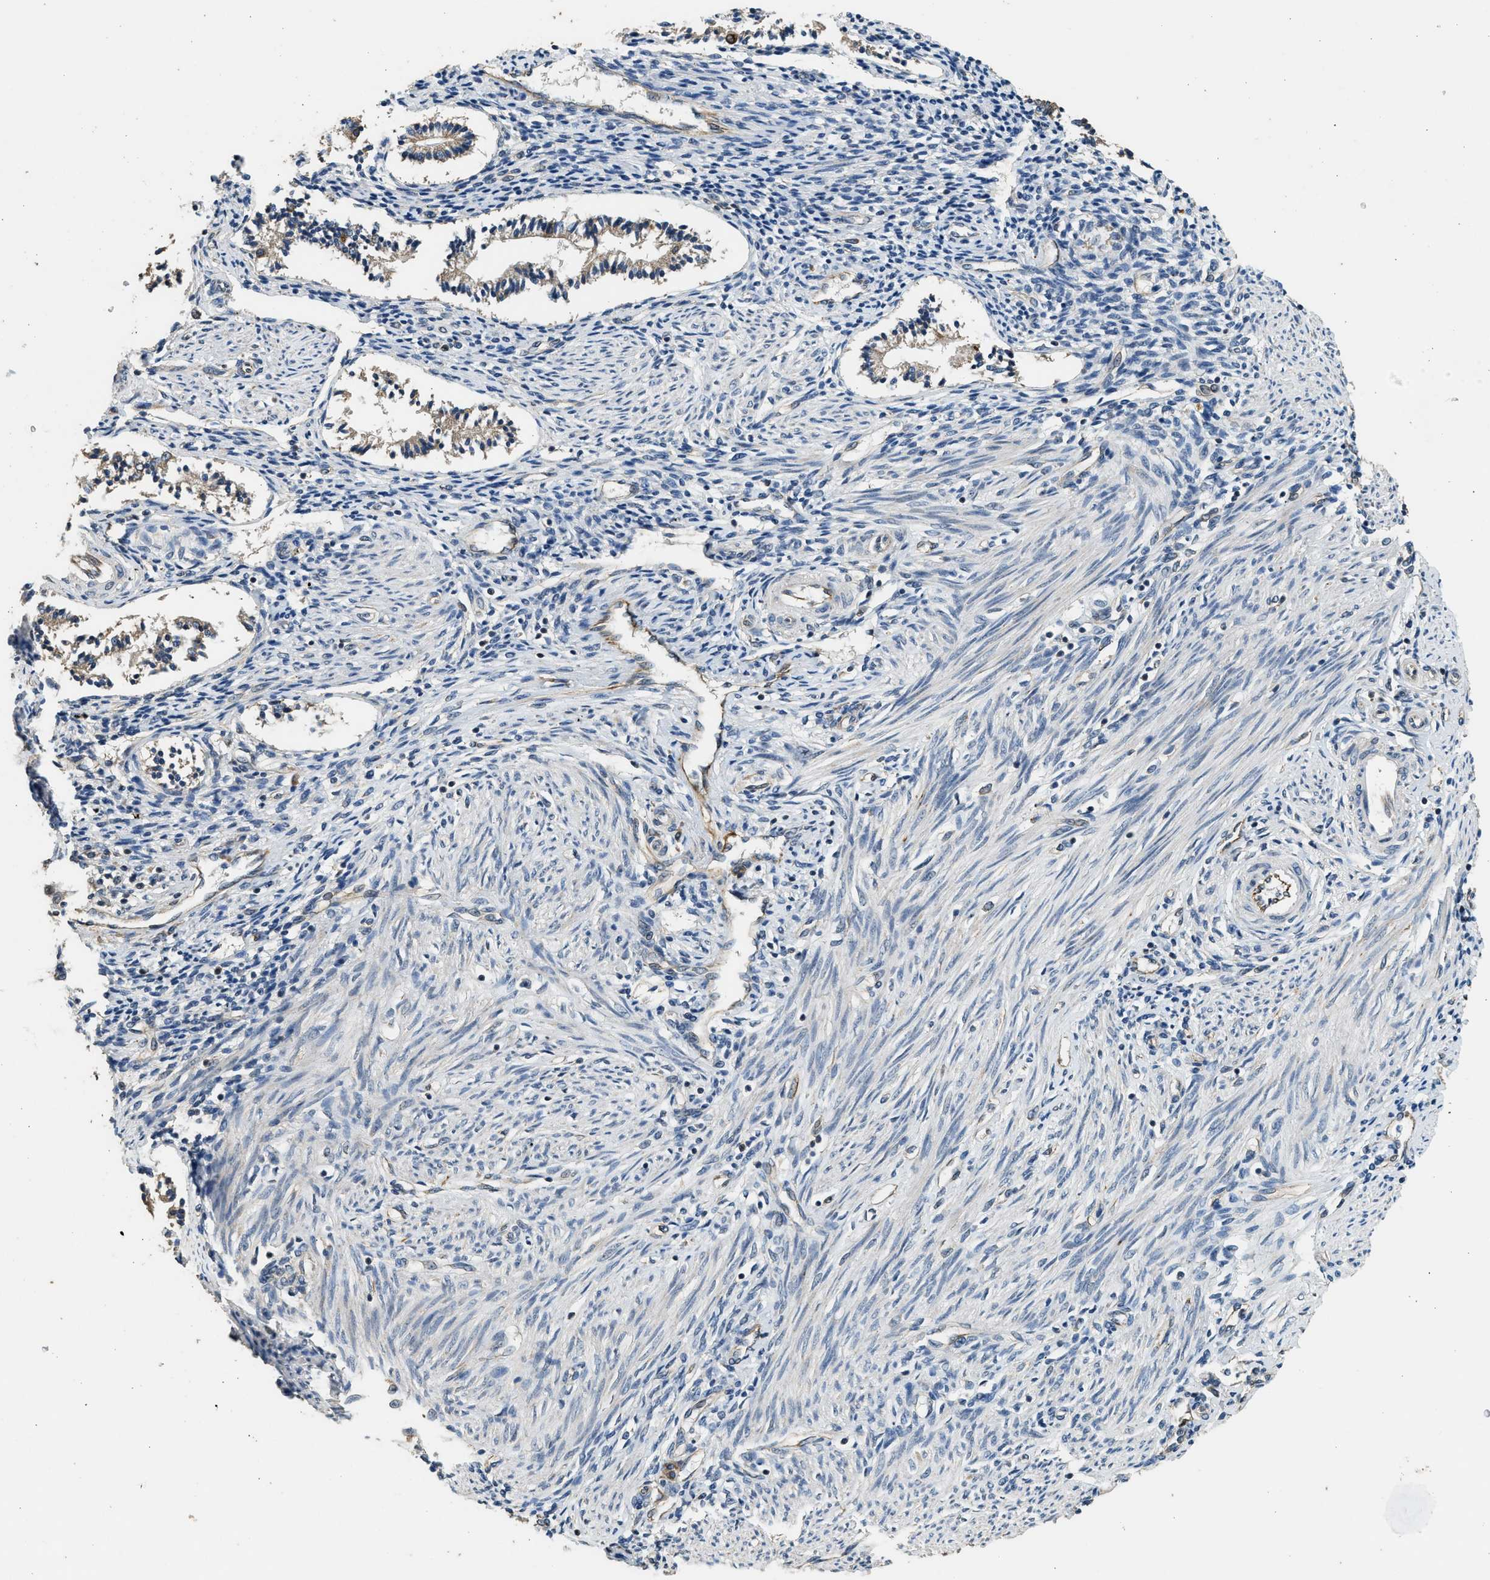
{"staining": {"intensity": "negative", "quantity": "none", "location": "none"}, "tissue": "endometrium", "cell_type": "Cells in endometrial stroma", "image_type": "normal", "snomed": [{"axis": "morphology", "description": "Normal tissue, NOS"}, {"axis": "topography", "description": "Endometrium"}], "caption": "Immunohistochemistry of unremarkable endometrium shows no expression in cells in endometrial stroma.", "gene": "PCLO", "patient": {"sex": "female", "age": 42}}